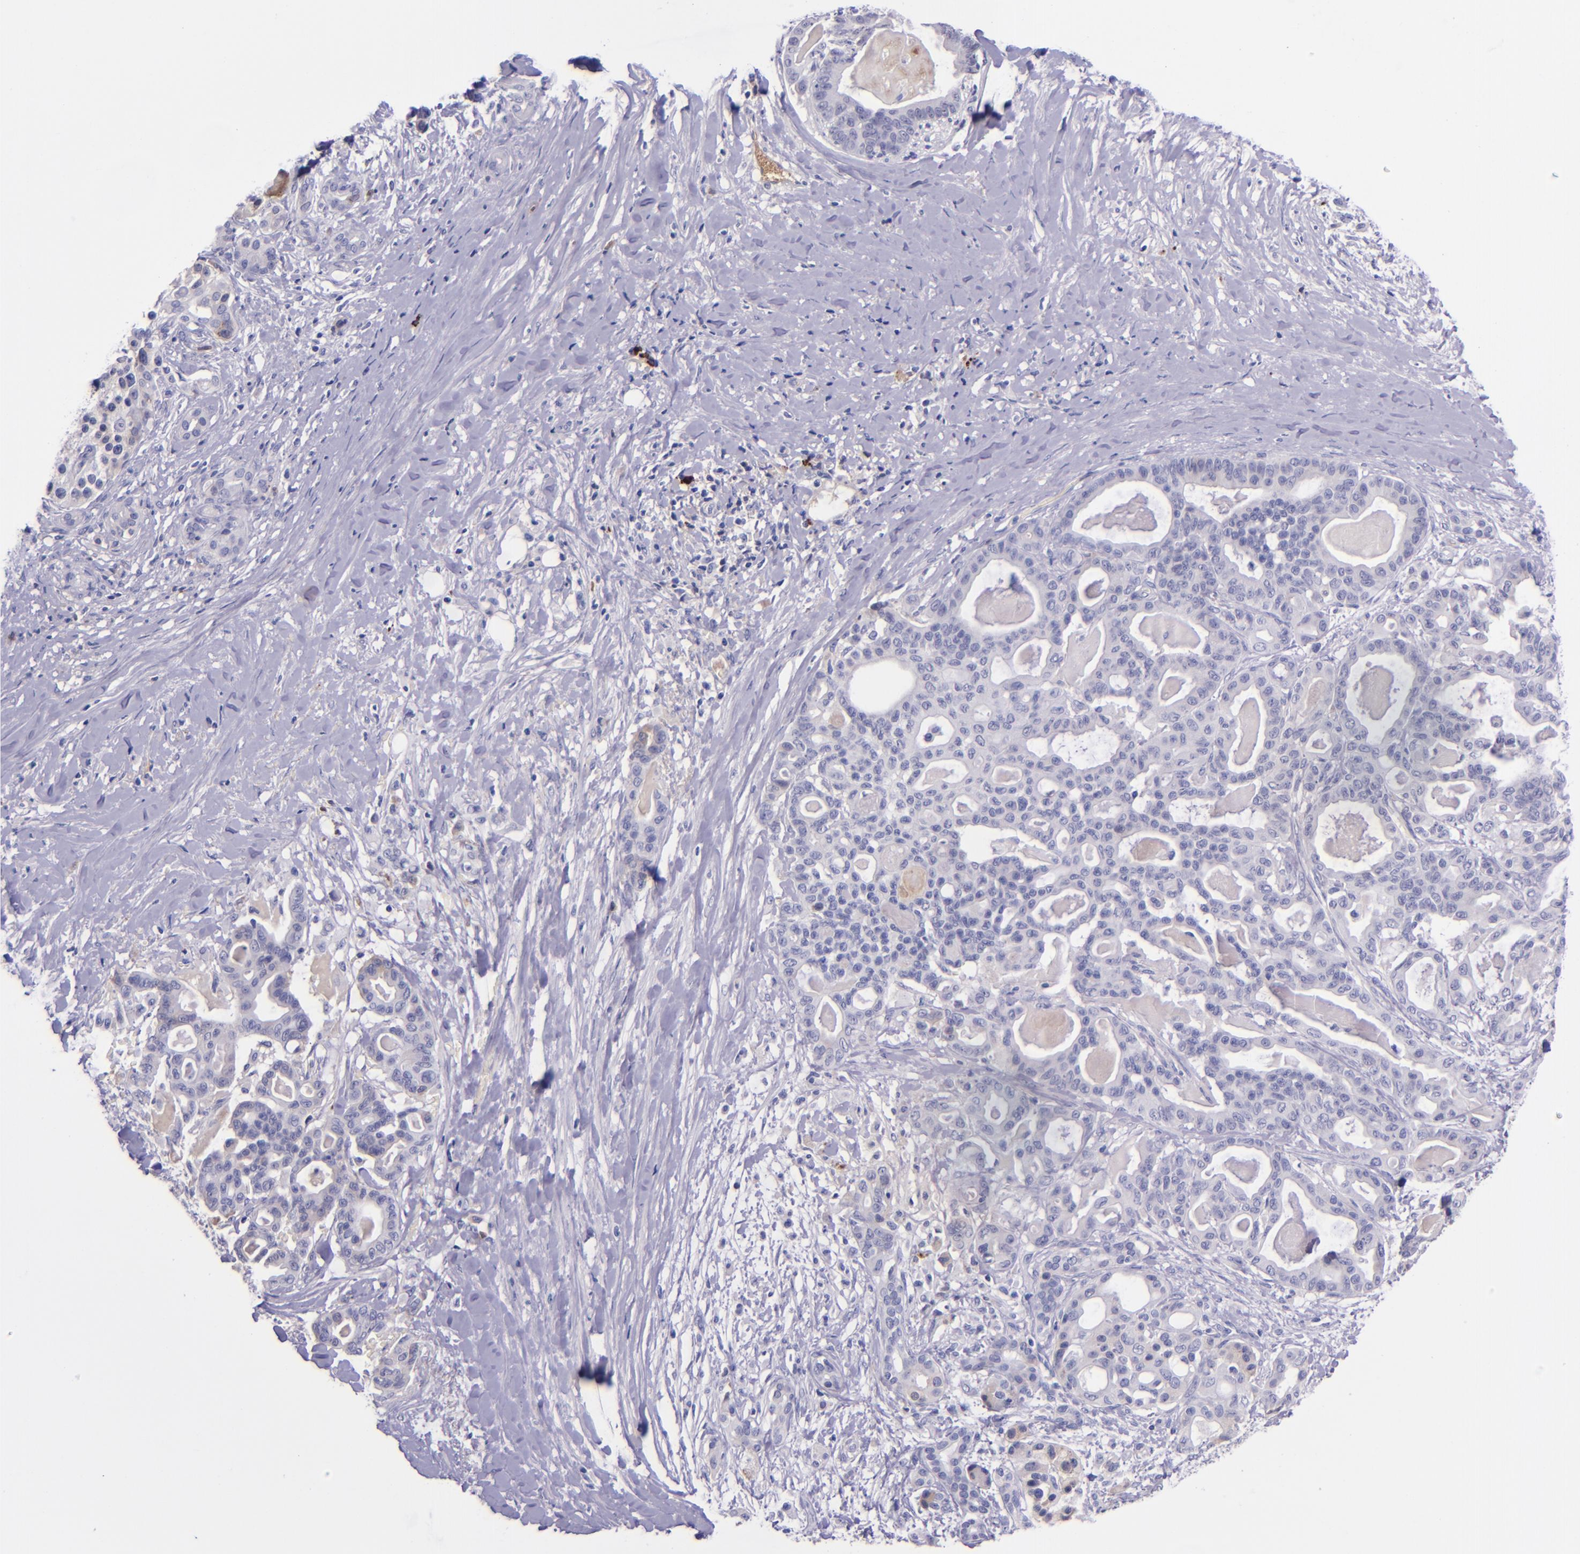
{"staining": {"intensity": "negative", "quantity": "none", "location": "none"}, "tissue": "pancreatic cancer", "cell_type": "Tumor cells", "image_type": "cancer", "snomed": [{"axis": "morphology", "description": "Adenocarcinoma, NOS"}, {"axis": "topography", "description": "Pancreas"}], "caption": "High power microscopy histopathology image of an IHC image of adenocarcinoma (pancreatic), revealing no significant expression in tumor cells. Nuclei are stained in blue.", "gene": "KNG1", "patient": {"sex": "male", "age": 63}}